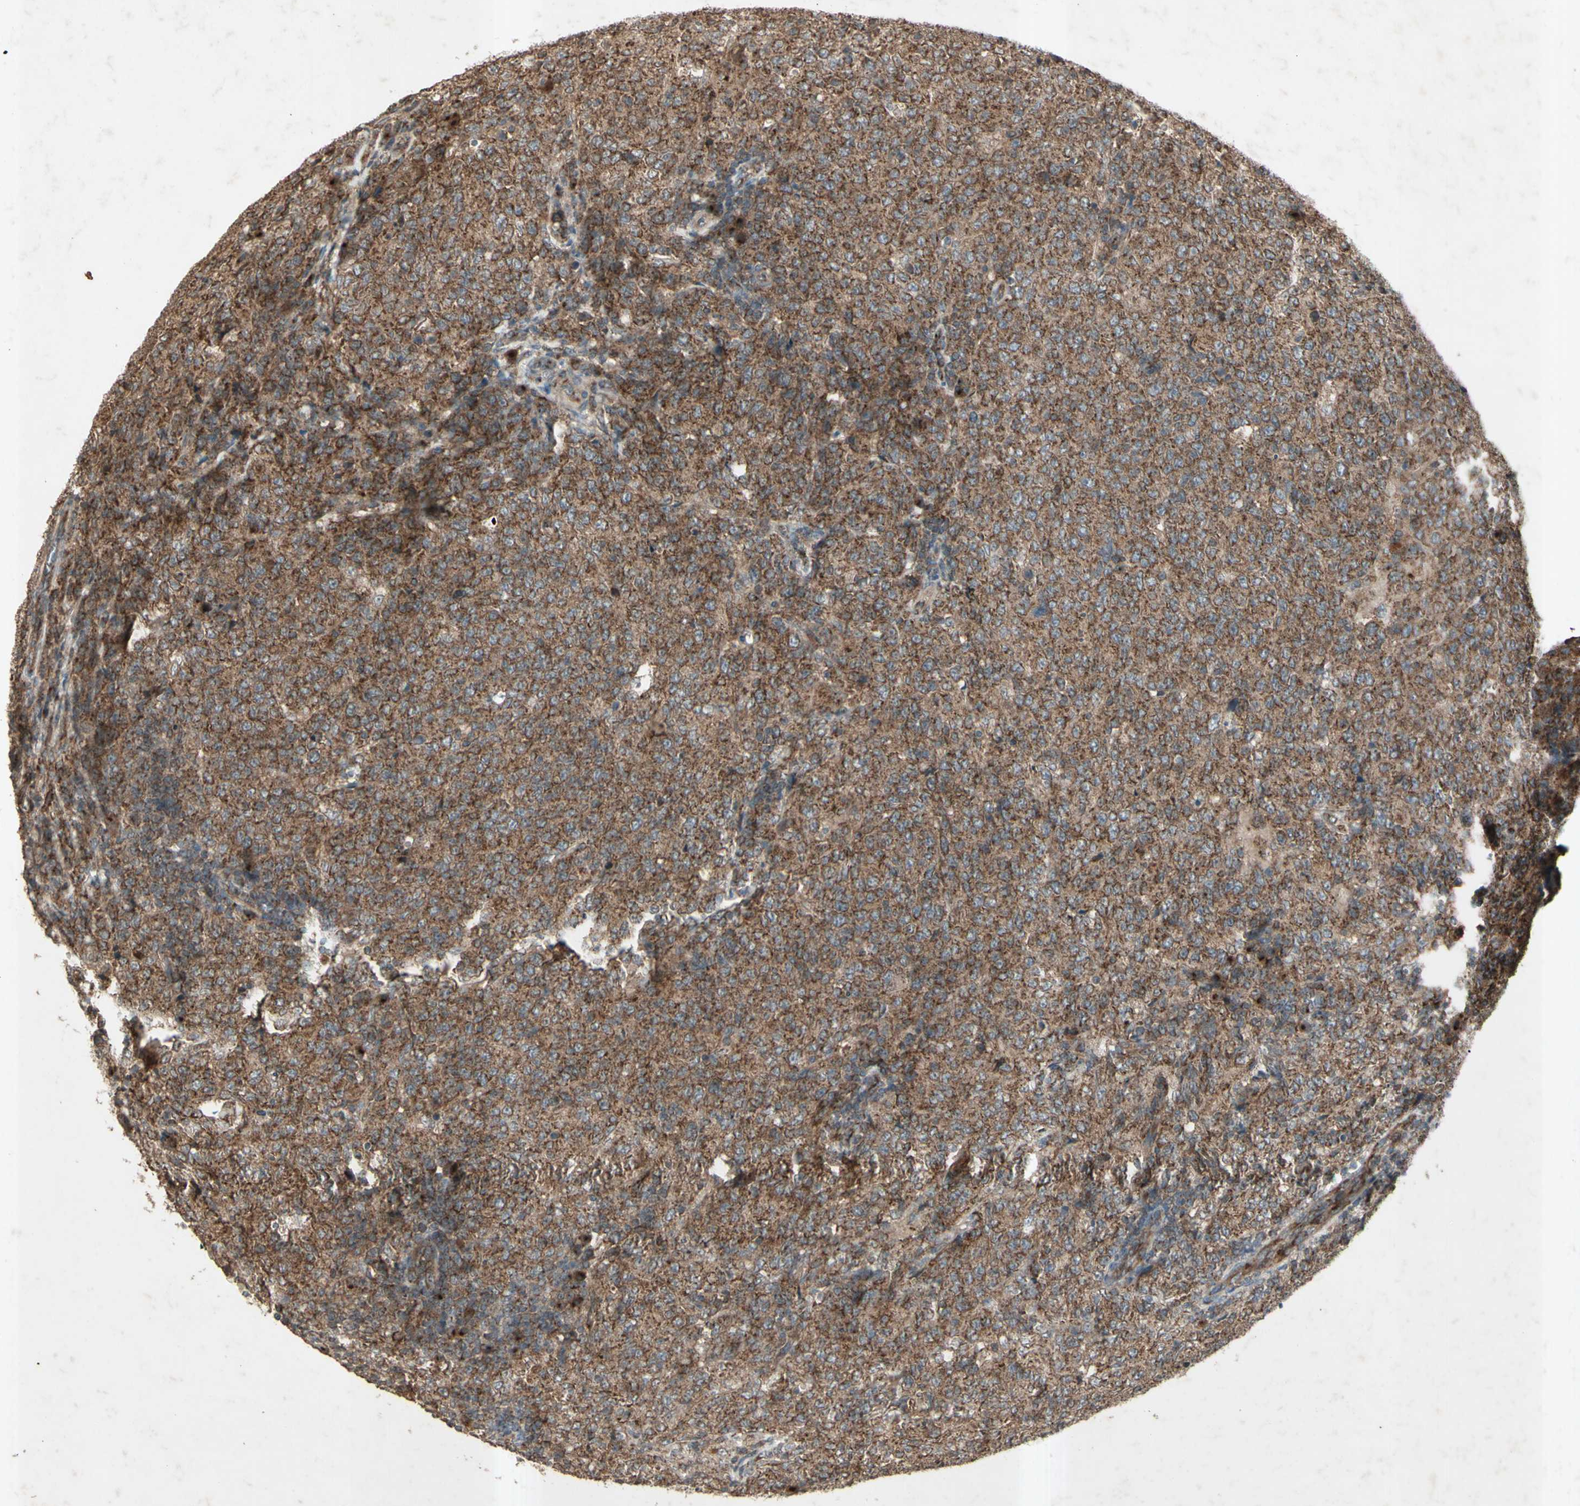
{"staining": {"intensity": "strong", "quantity": ">75%", "location": "cytoplasmic/membranous"}, "tissue": "lymphoma", "cell_type": "Tumor cells", "image_type": "cancer", "snomed": [{"axis": "morphology", "description": "Malignant lymphoma, non-Hodgkin's type, High grade"}, {"axis": "topography", "description": "Tonsil"}], "caption": "Protein expression analysis of human malignant lymphoma, non-Hodgkin's type (high-grade) reveals strong cytoplasmic/membranous positivity in about >75% of tumor cells.", "gene": "AP1G1", "patient": {"sex": "female", "age": 36}}